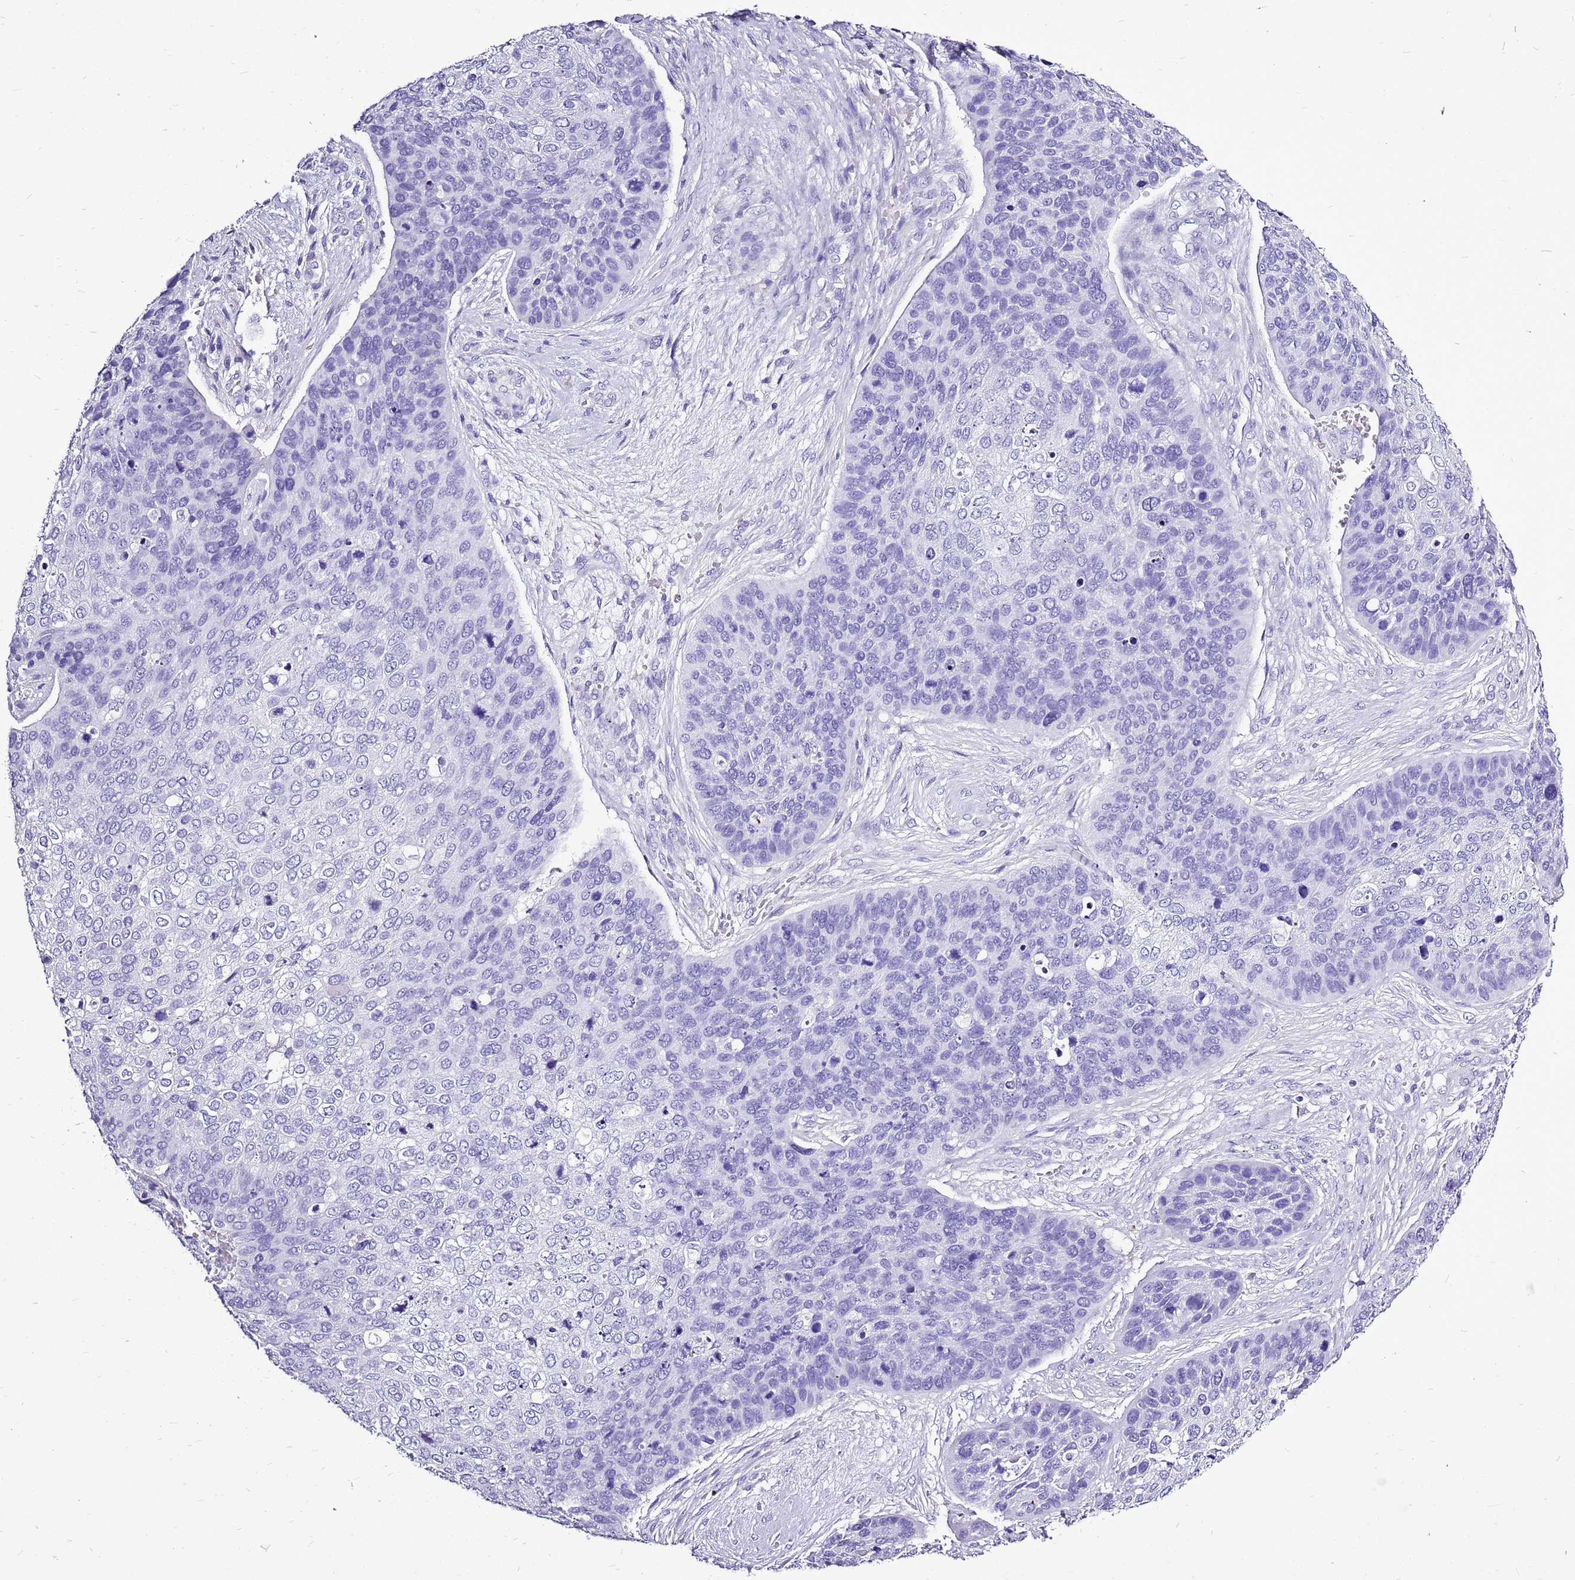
{"staining": {"intensity": "negative", "quantity": "none", "location": "none"}, "tissue": "skin cancer", "cell_type": "Tumor cells", "image_type": "cancer", "snomed": [{"axis": "morphology", "description": "Basal cell carcinoma"}, {"axis": "topography", "description": "Skin"}], "caption": "Tumor cells are negative for protein expression in human skin cancer (basal cell carcinoma). (Immunohistochemistry, brightfield microscopy, high magnification).", "gene": "ACSS3", "patient": {"sex": "female", "age": 74}}